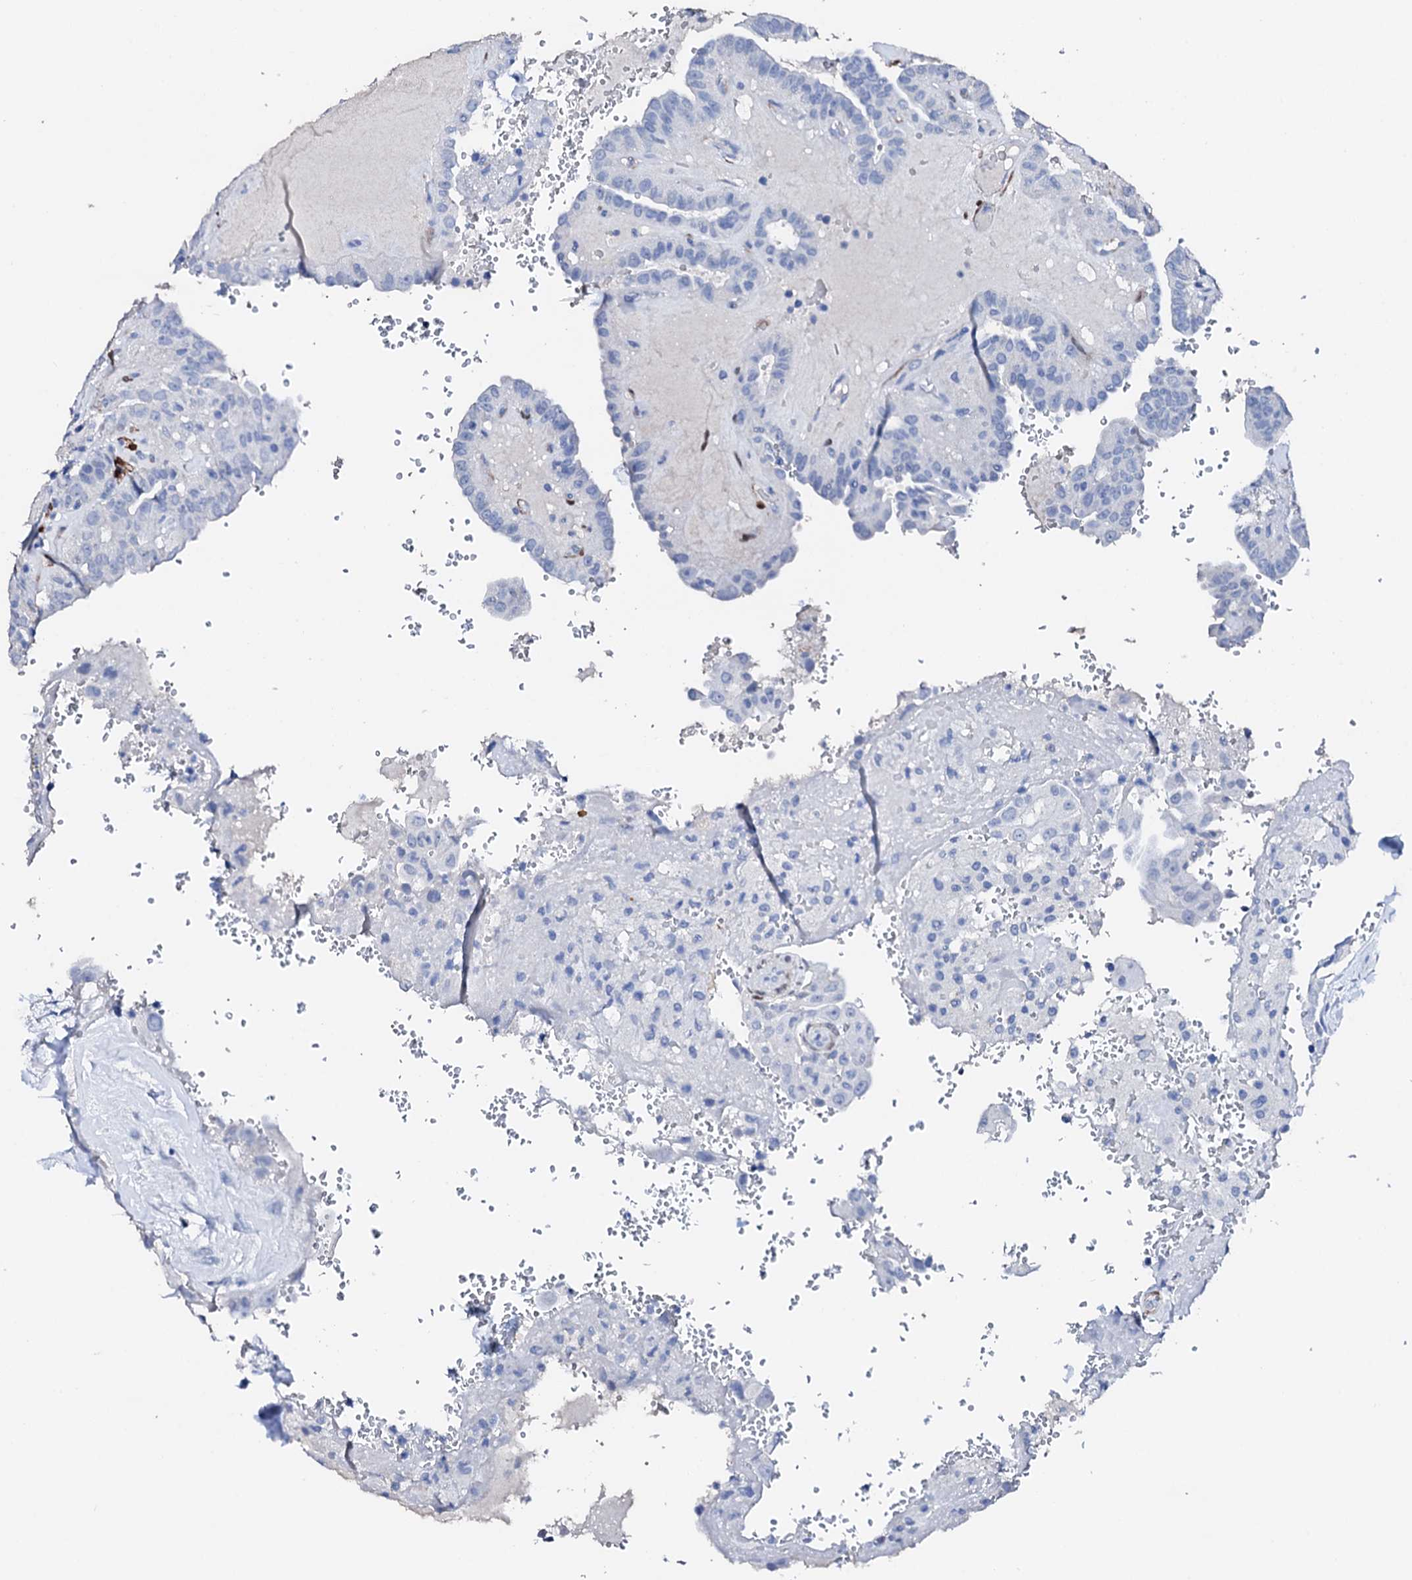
{"staining": {"intensity": "negative", "quantity": "none", "location": "none"}, "tissue": "thyroid cancer", "cell_type": "Tumor cells", "image_type": "cancer", "snomed": [{"axis": "morphology", "description": "Papillary adenocarcinoma, NOS"}, {"axis": "topography", "description": "Thyroid gland"}], "caption": "DAB immunohistochemical staining of human thyroid cancer displays no significant expression in tumor cells.", "gene": "NRIP2", "patient": {"sex": "male", "age": 77}}